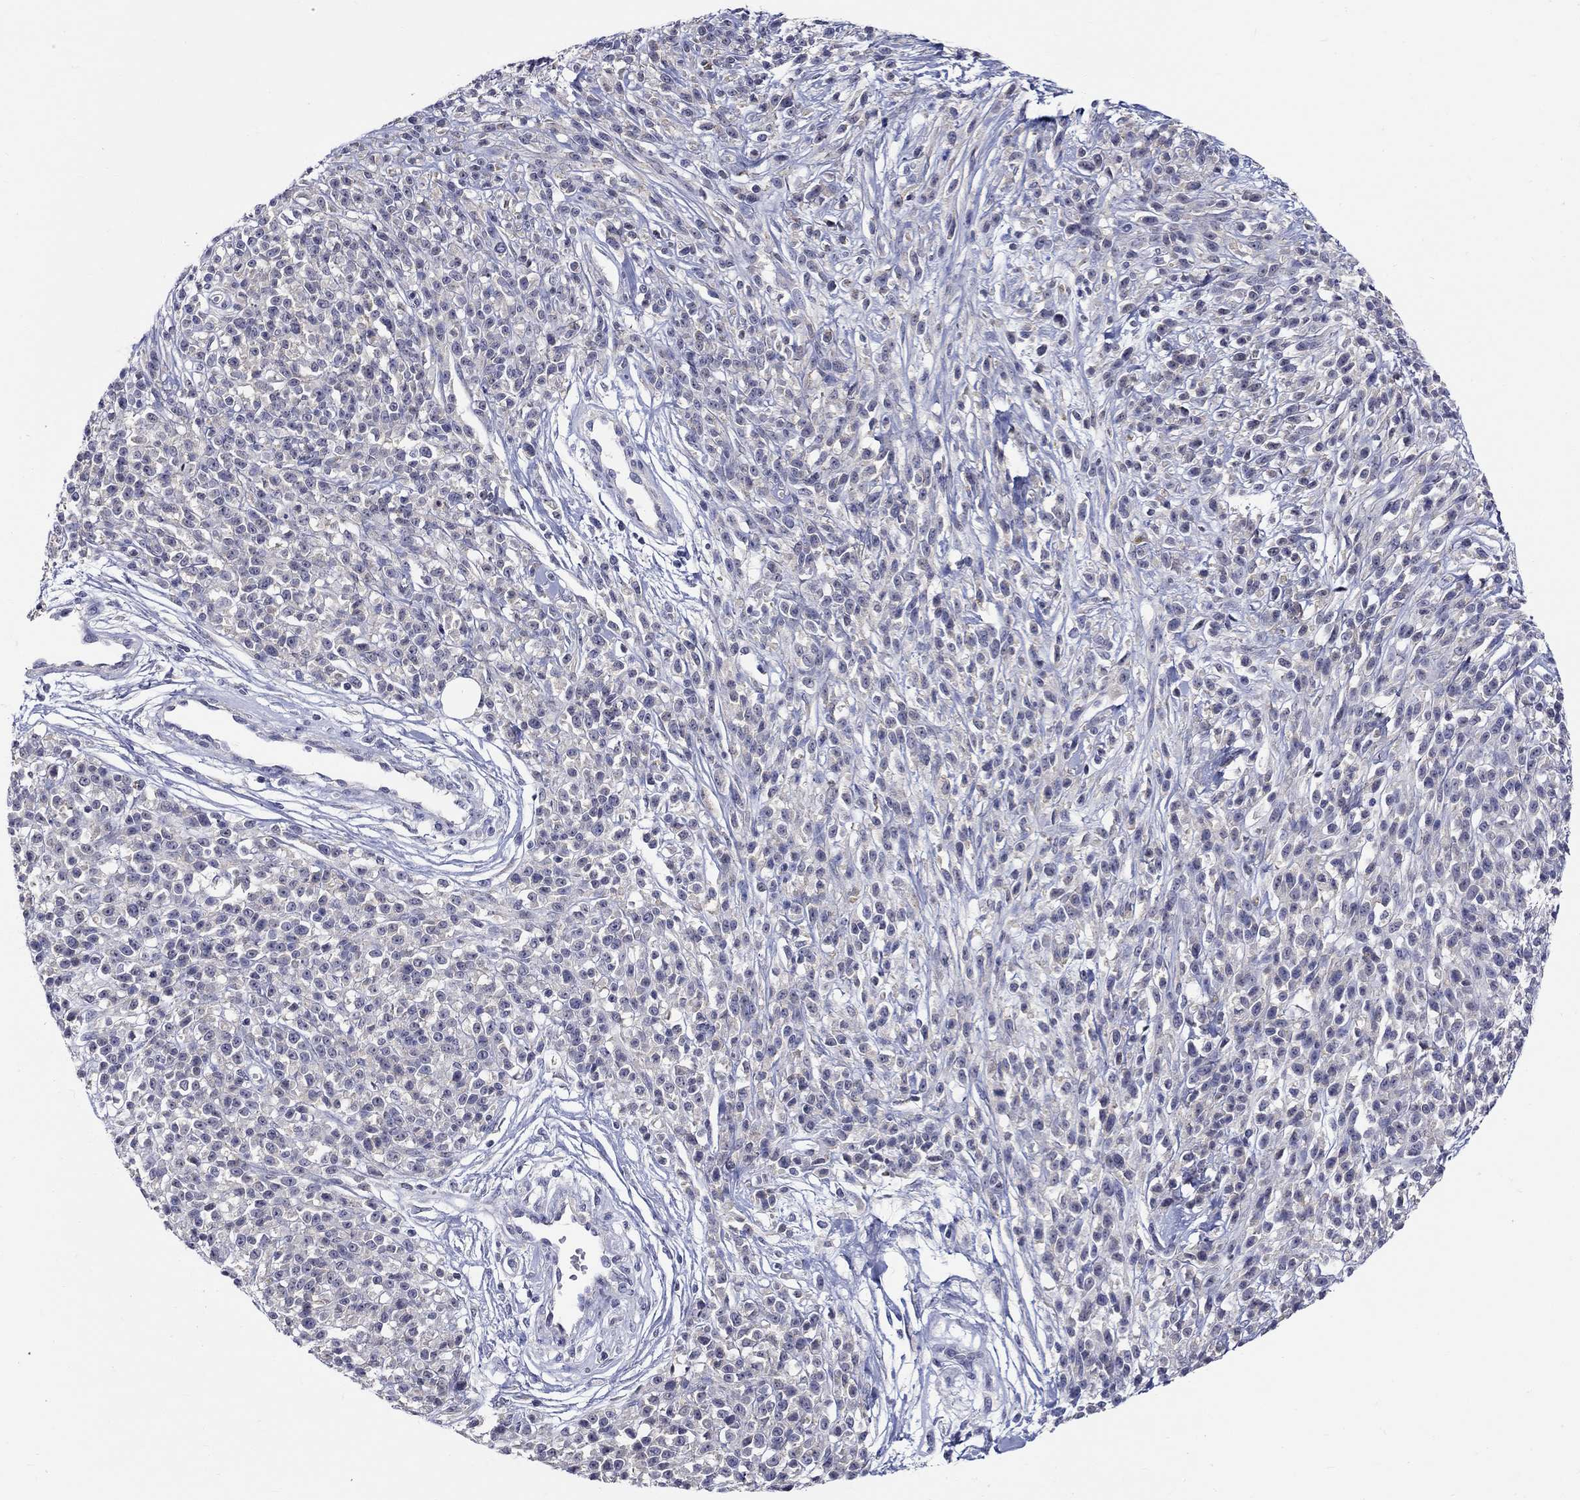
{"staining": {"intensity": "negative", "quantity": "none", "location": "none"}, "tissue": "melanoma", "cell_type": "Tumor cells", "image_type": "cancer", "snomed": [{"axis": "morphology", "description": "Malignant melanoma, NOS"}, {"axis": "topography", "description": "Skin"}, {"axis": "topography", "description": "Skin of trunk"}], "caption": "Immunohistochemistry of human melanoma exhibits no positivity in tumor cells.", "gene": "SLC30A3", "patient": {"sex": "male", "age": 74}}